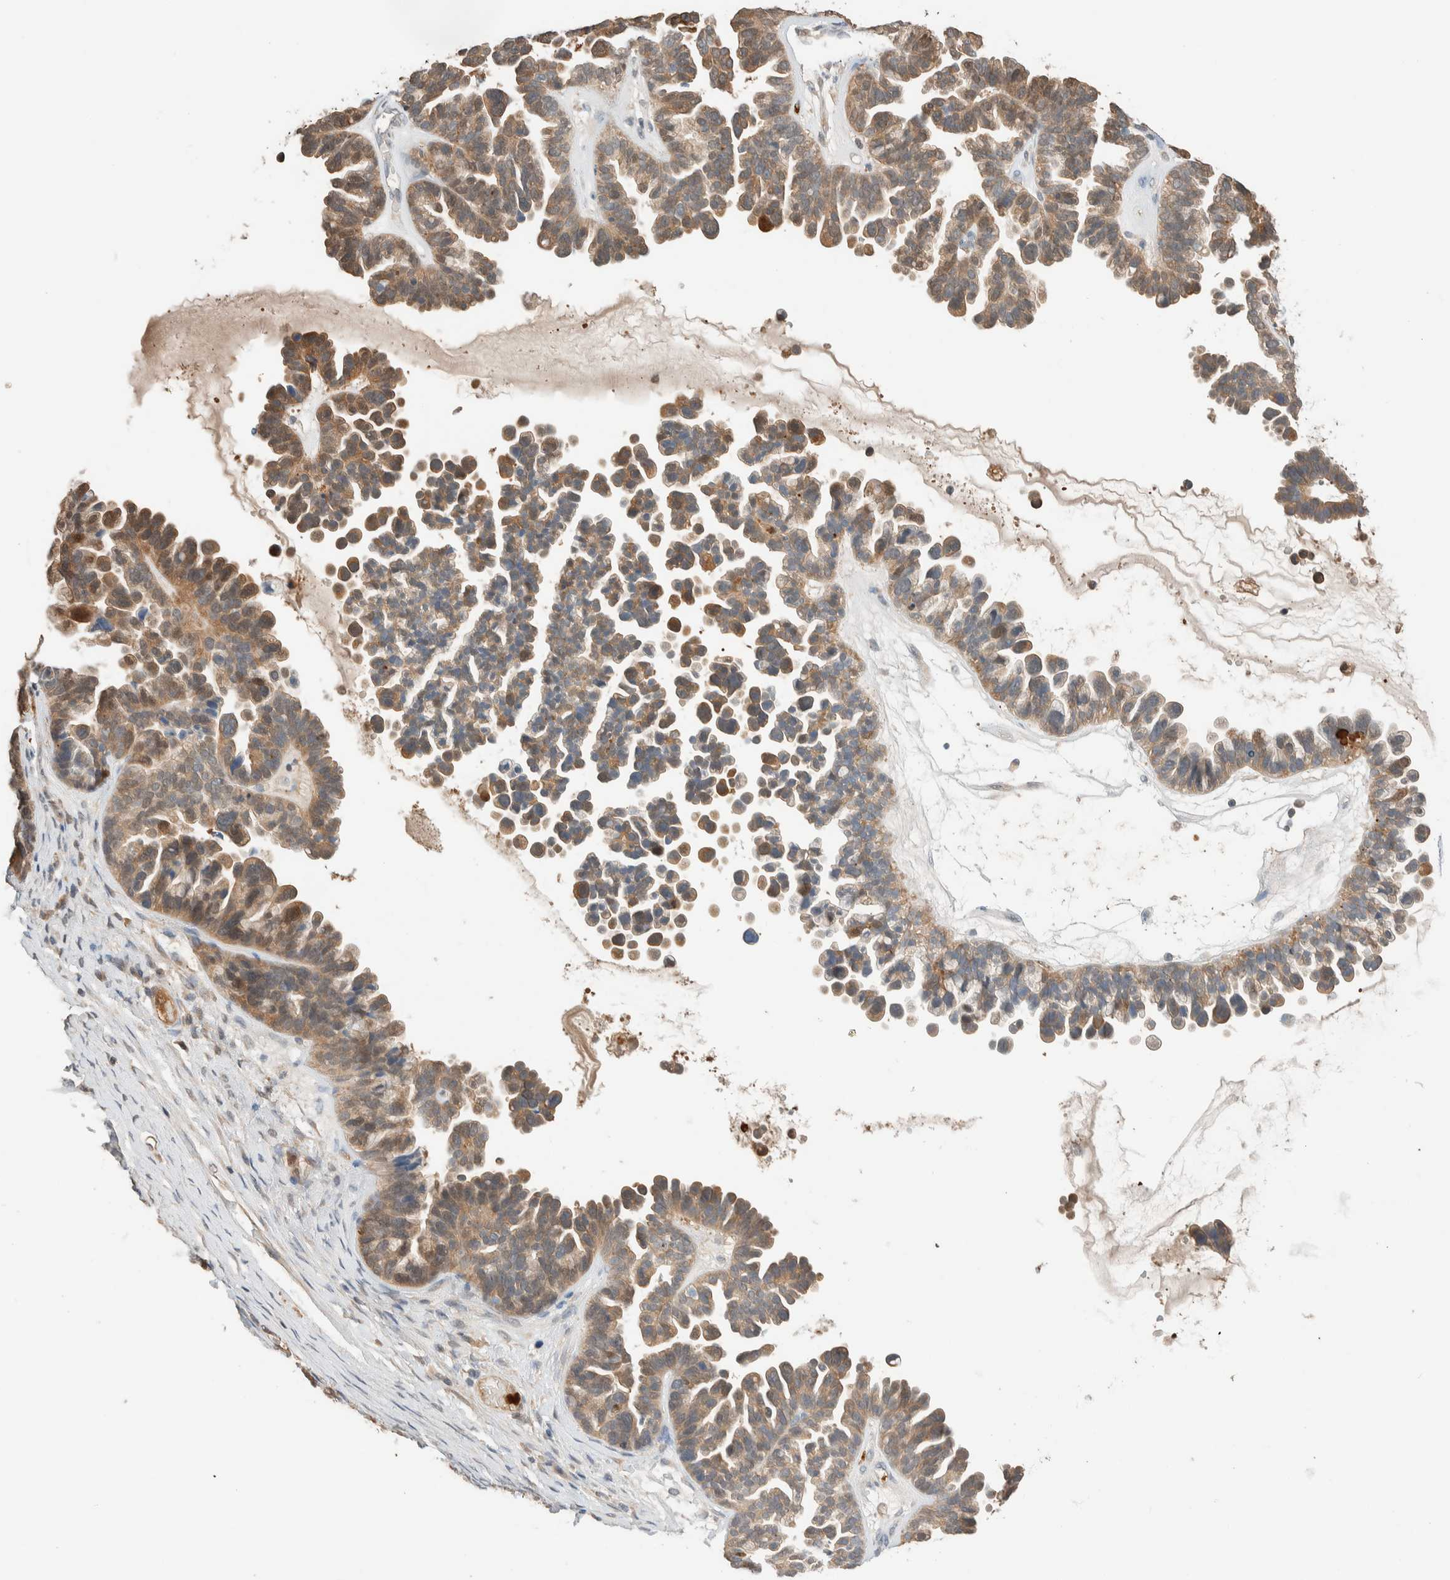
{"staining": {"intensity": "moderate", "quantity": "25%-75%", "location": "cytoplasmic/membranous"}, "tissue": "ovarian cancer", "cell_type": "Tumor cells", "image_type": "cancer", "snomed": [{"axis": "morphology", "description": "Cystadenocarcinoma, serous, NOS"}, {"axis": "topography", "description": "Ovary"}], "caption": "Protein expression analysis of ovarian cancer displays moderate cytoplasmic/membranous positivity in approximately 25%-75% of tumor cells. (brown staining indicates protein expression, while blue staining denotes nuclei).", "gene": "SETD4", "patient": {"sex": "female", "age": 56}}